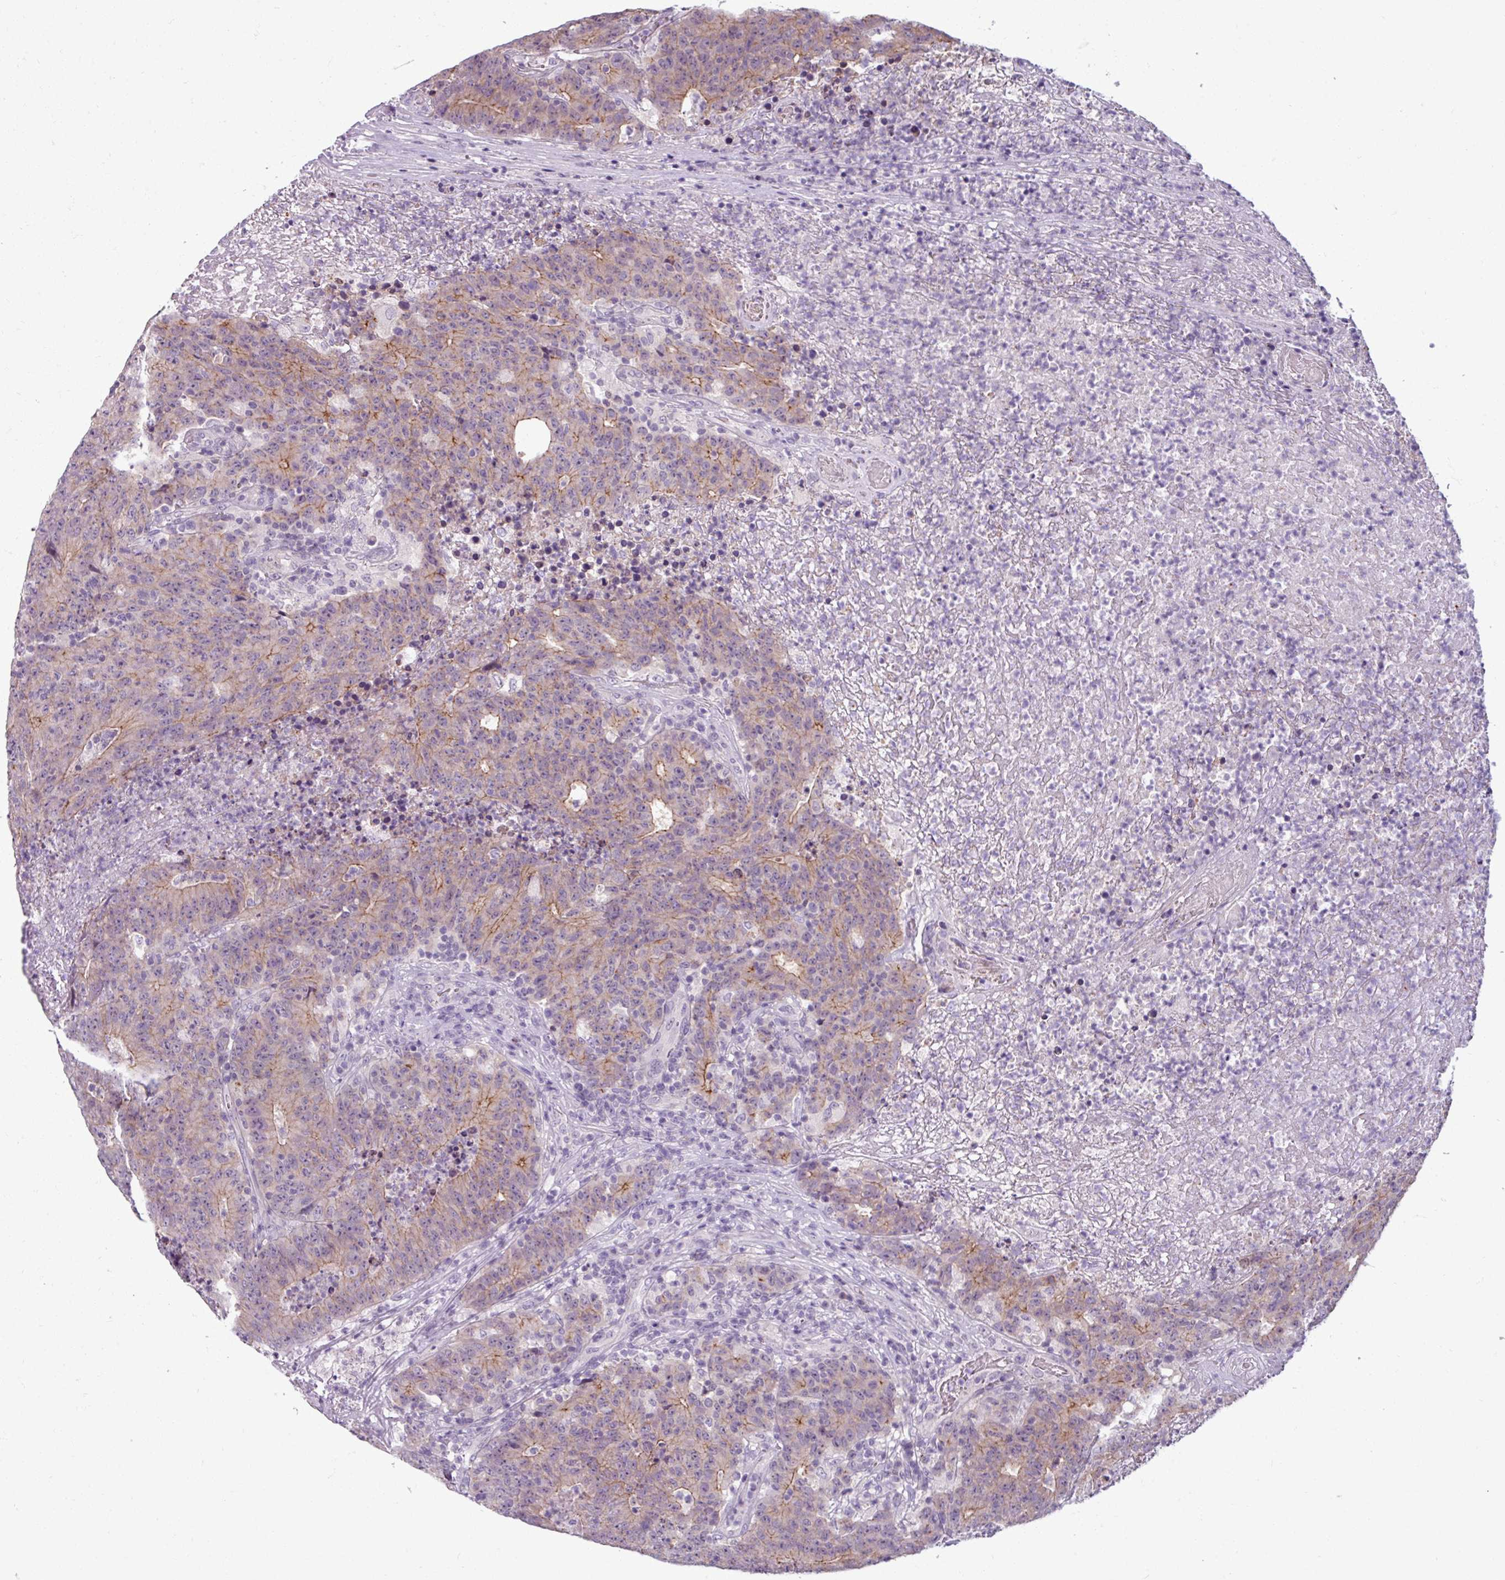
{"staining": {"intensity": "moderate", "quantity": "<25%", "location": "cytoplasmic/membranous"}, "tissue": "colorectal cancer", "cell_type": "Tumor cells", "image_type": "cancer", "snomed": [{"axis": "morphology", "description": "Adenocarcinoma, NOS"}, {"axis": "topography", "description": "Colon"}], "caption": "This image shows immunohistochemistry (IHC) staining of human colorectal cancer (adenocarcinoma), with low moderate cytoplasmic/membranous staining in approximately <25% of tumor cells.", "gene": "PNMA6A", "patient": {"sex": "female", "age": 75}}